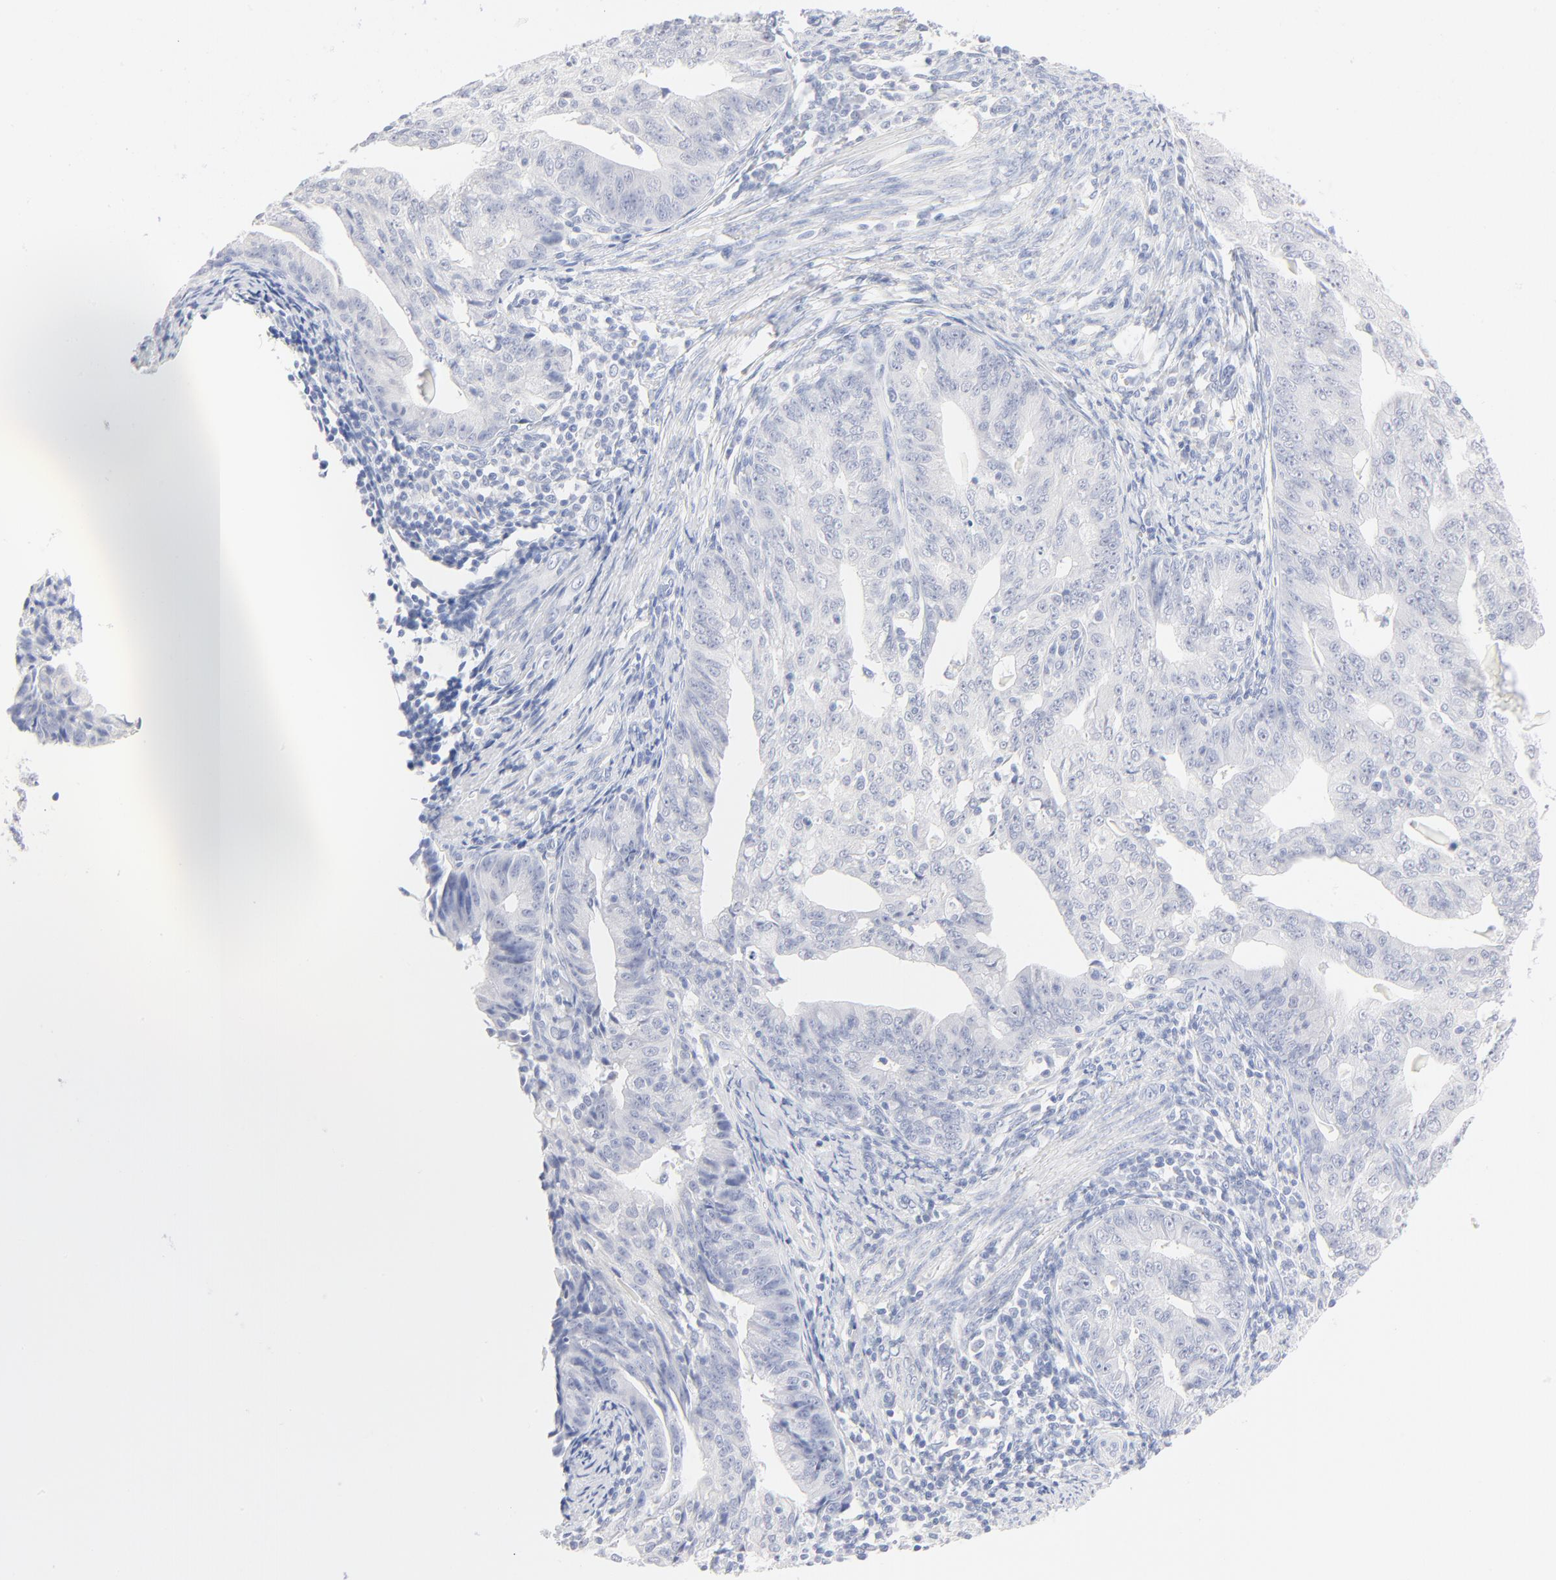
{"staining": {"intensity": "negative", "quantity": "none", "location": "none"}, "tissue": "endometrial cancer", "cell_type": "Tumor cells", "image_type": "cancer", "snomed": [{"axis": "morphology", "description": "Adenocarcinoma, NOS"}, {"axis": "topography", "description": "Endometrium"}], "caption": "Tumor cells are negative for brown protein staining in endometrial cancer (adenocarcinoma).", "gene": "ONECUT1", "patient": {"sex": "female", "age": 56}}